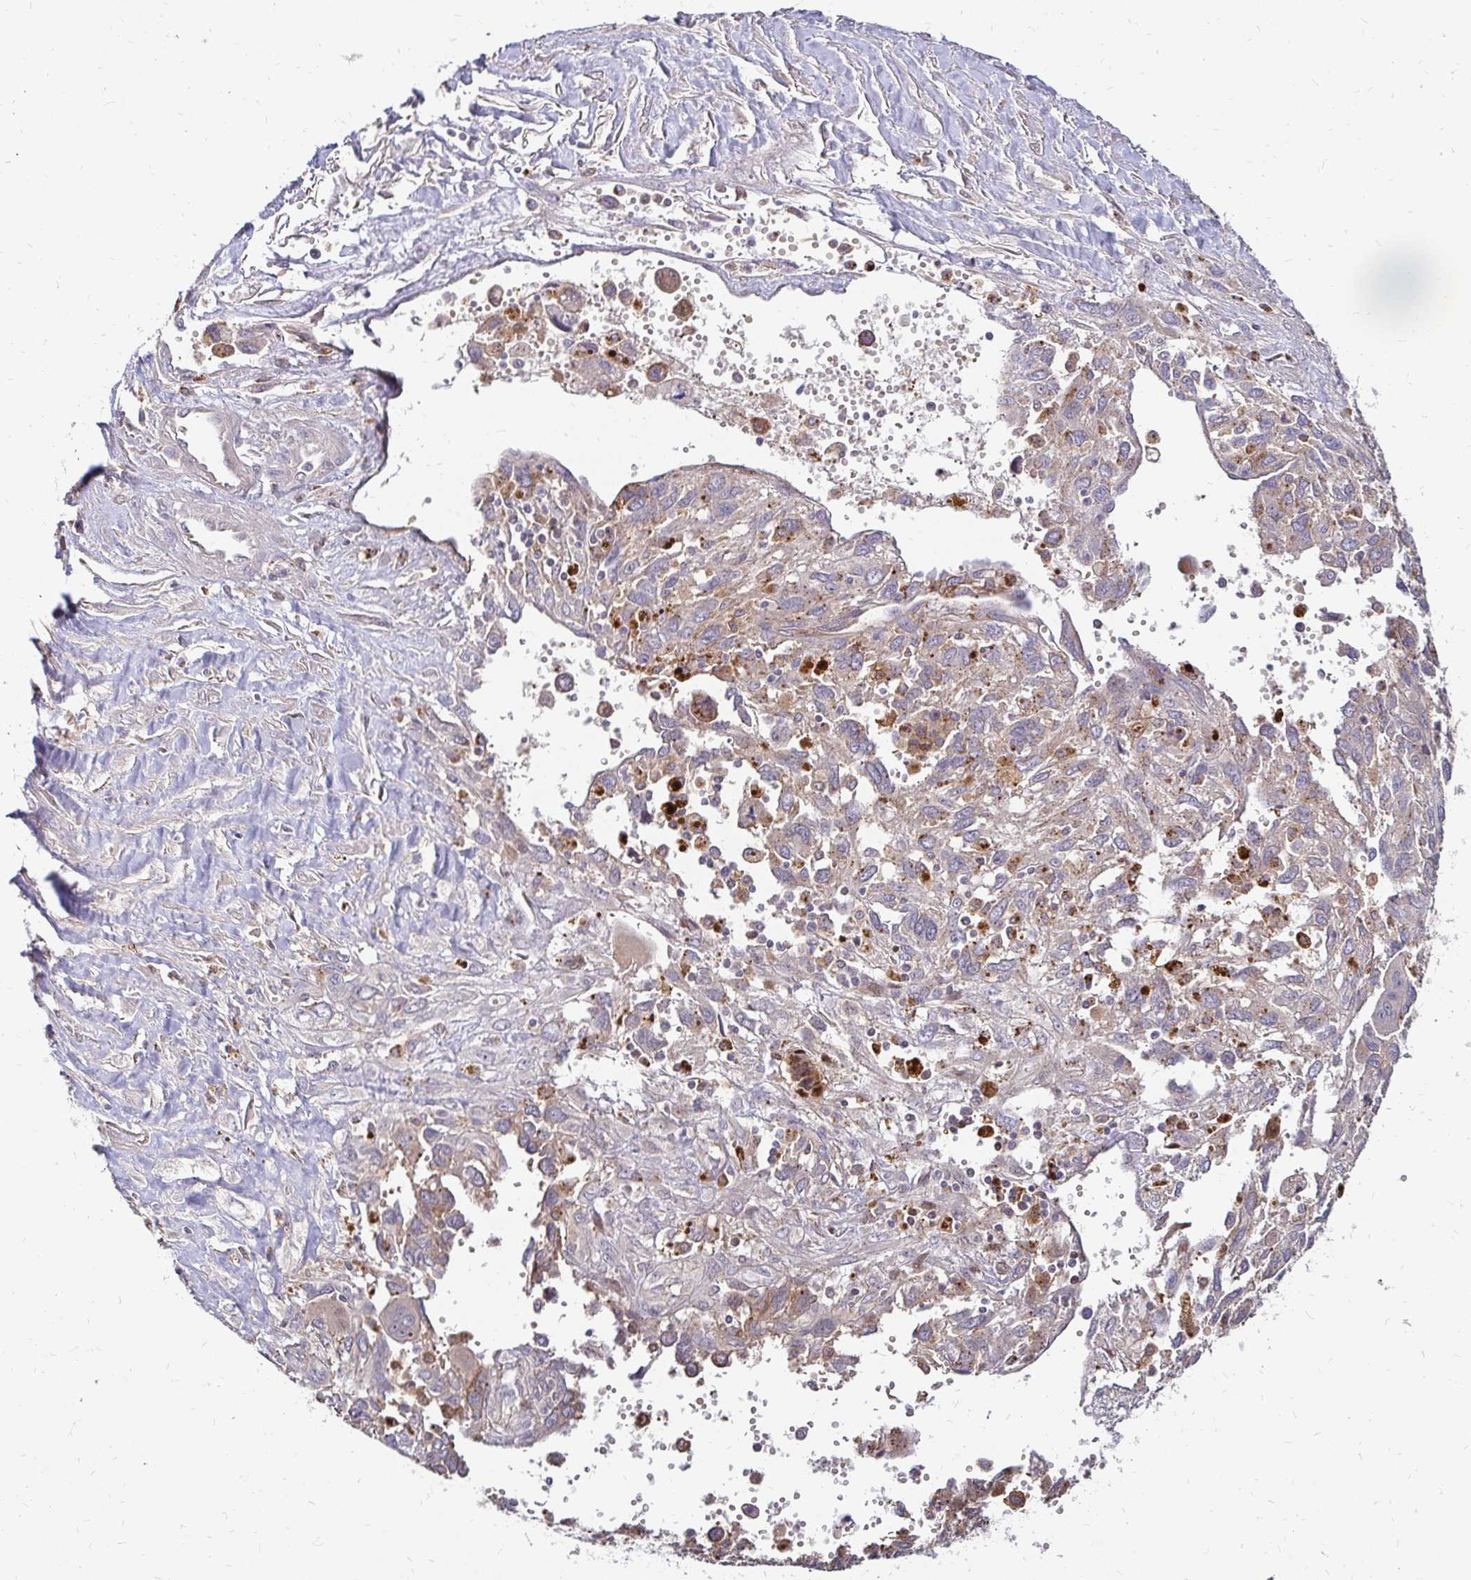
{"staining": {"intensity": "weak", "quantity": "<25%", "location": "cytoplasmic/membranous"}, "tissue": "pancreatic cancer", "cell_type": "Tumor cells", "image_type": "cancer", "snomed": [{"axis": "morphology", "description": "Adenocarcinoma, NOS"}, {"axis": "topography", "description": "Pancreas"}], "caption": "Tumor cells are negative for brown protein staining in pancreatic adenocarcinoma.", "gene": "IDUA", "patient": {"sex": "female", "age": 47}}